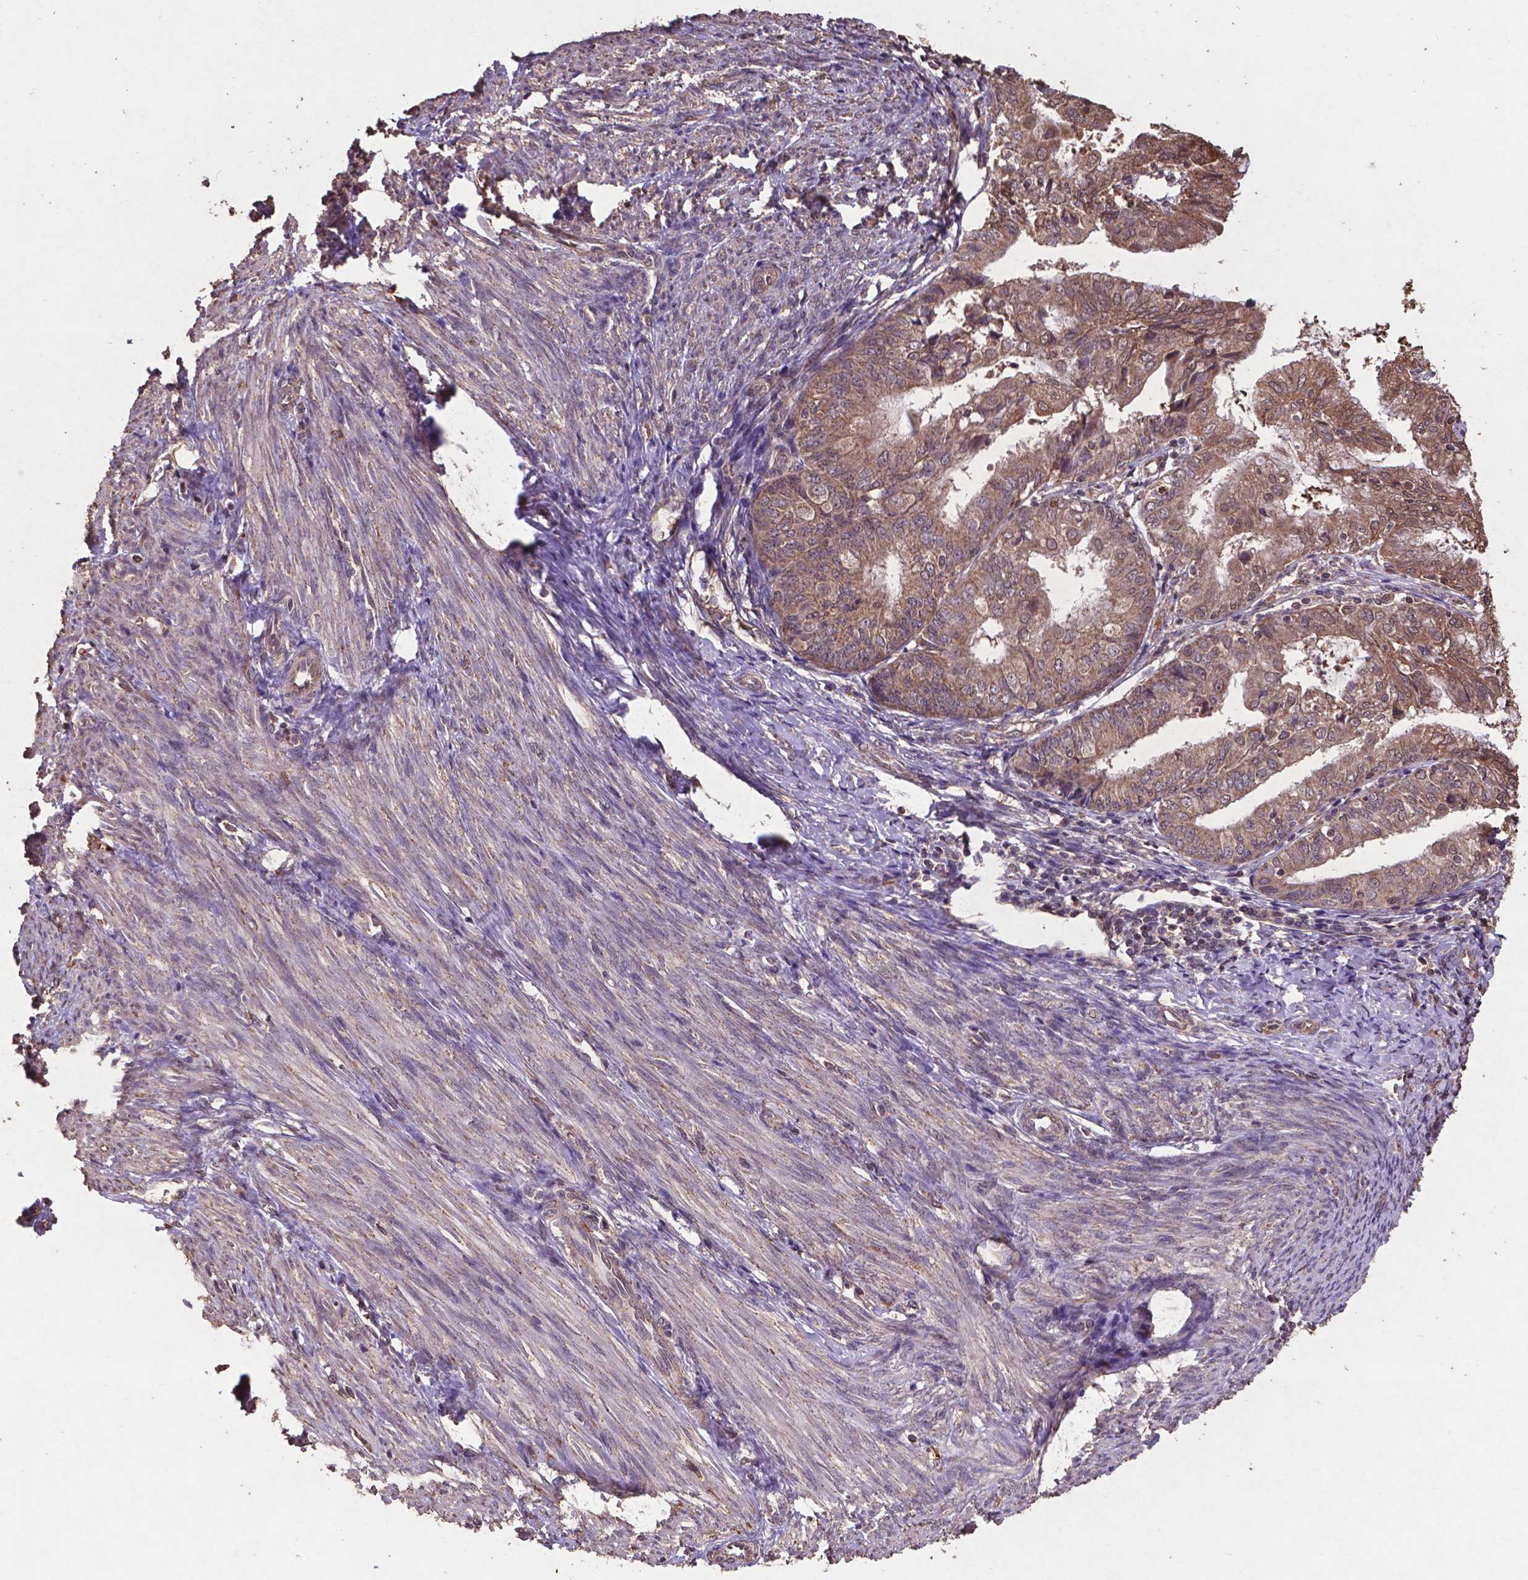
{"staining": {"intensity": "moderate", "quantity": ">75%", "location": "cytoplasmic/membranous"}, "tissue": "endometrial cancer", "cell_type": "Tumor cells", "image_type": "cancer", "snomed": [{"axis": "morphology", "description": "Adenocarcinoma, NOS"}, {"axis": "topography", "description": "Endometrium"}], "caption": "Adenocarcinoma (endometrial) stained for a protein shows moderate cytoplasmic/membranous positivity in tumor cells. Nuclei are stained in blue.", "gene": "DCAF1", "patient": {"sex": "female", "age": 68}}